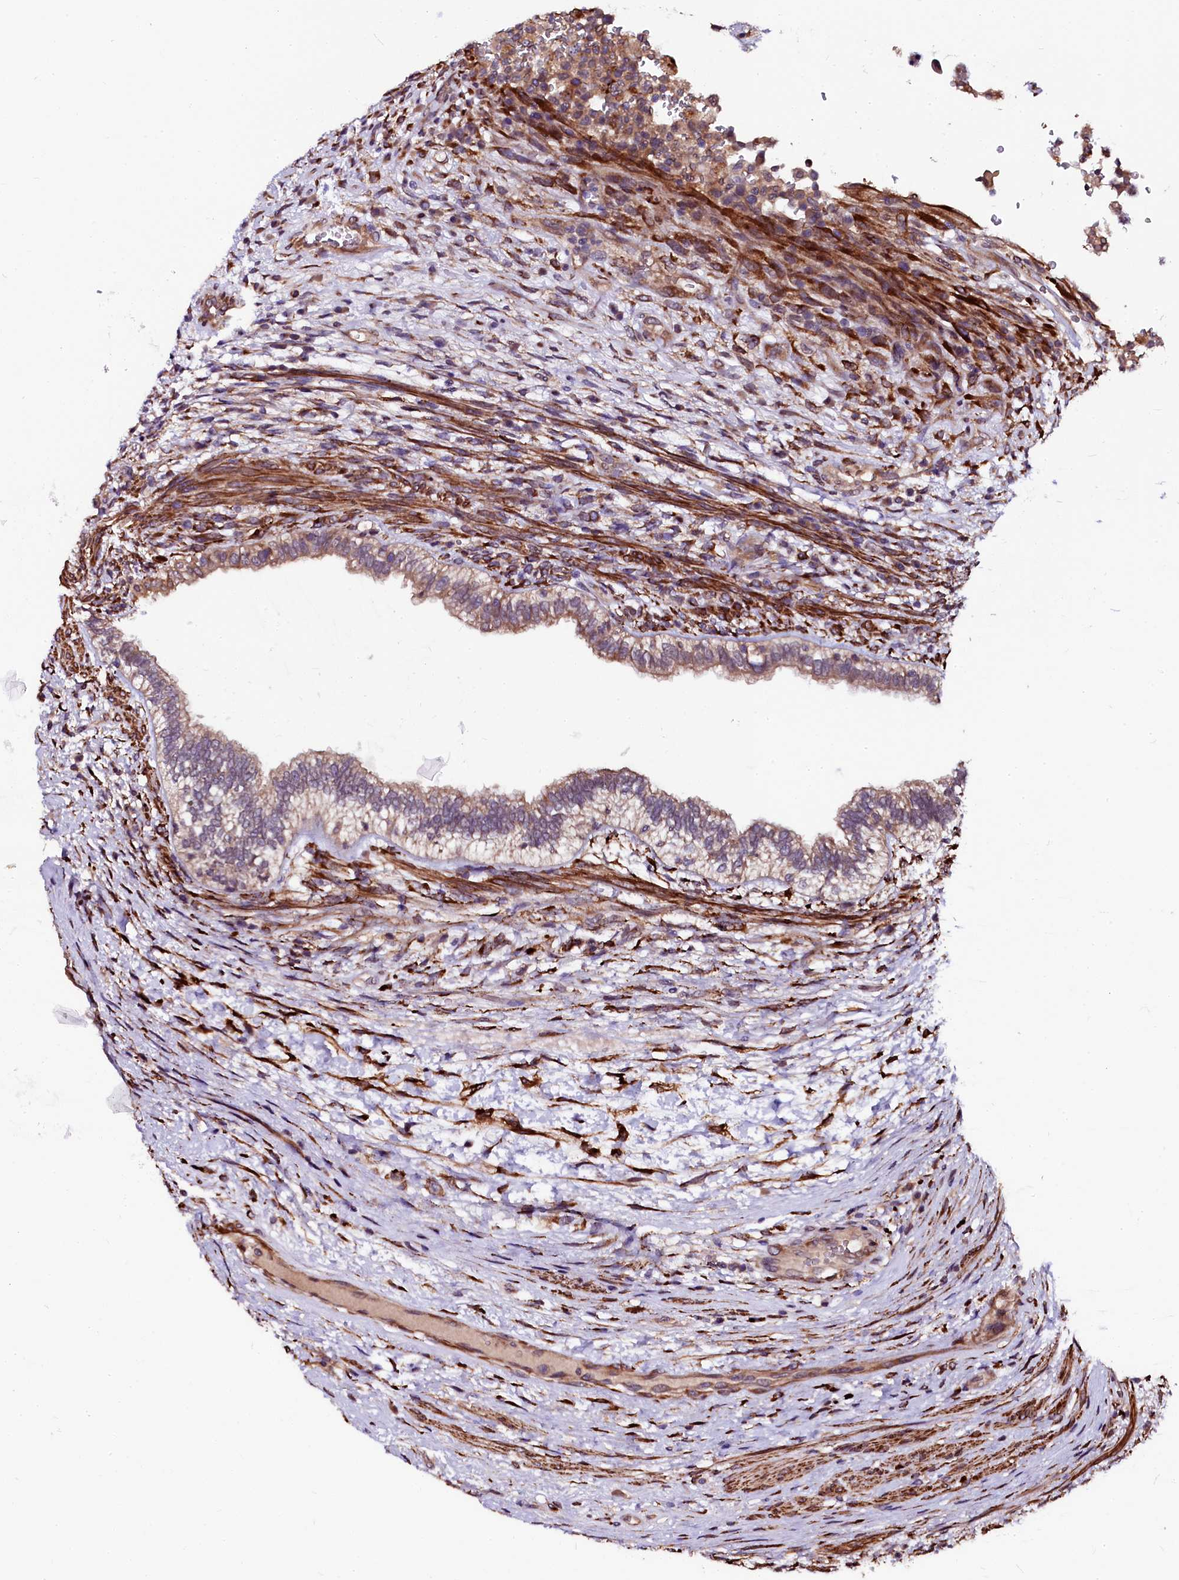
{"staining": {"intensity": "moderate", "quantity": "25%-75%", "location": "cytoplasmic/membranous"}, "tissue": "testis cancer", "cell_type": "Tumor cells", "image_type": "cancer", "snomed": [{"axis": "morphology", "description": "Carcinoma, Embryonal, NOS"}, {"axis": "topography", "description": "Testis"}], "caption": "Embryonal carcinoma (testis) stained with a brown dye displays moderate cytoplasmic/membranous positive expression in about 25%-75% of tumor cells.", "gene": "N4BP1", "patient": {"sex": "male", "age": 26}}